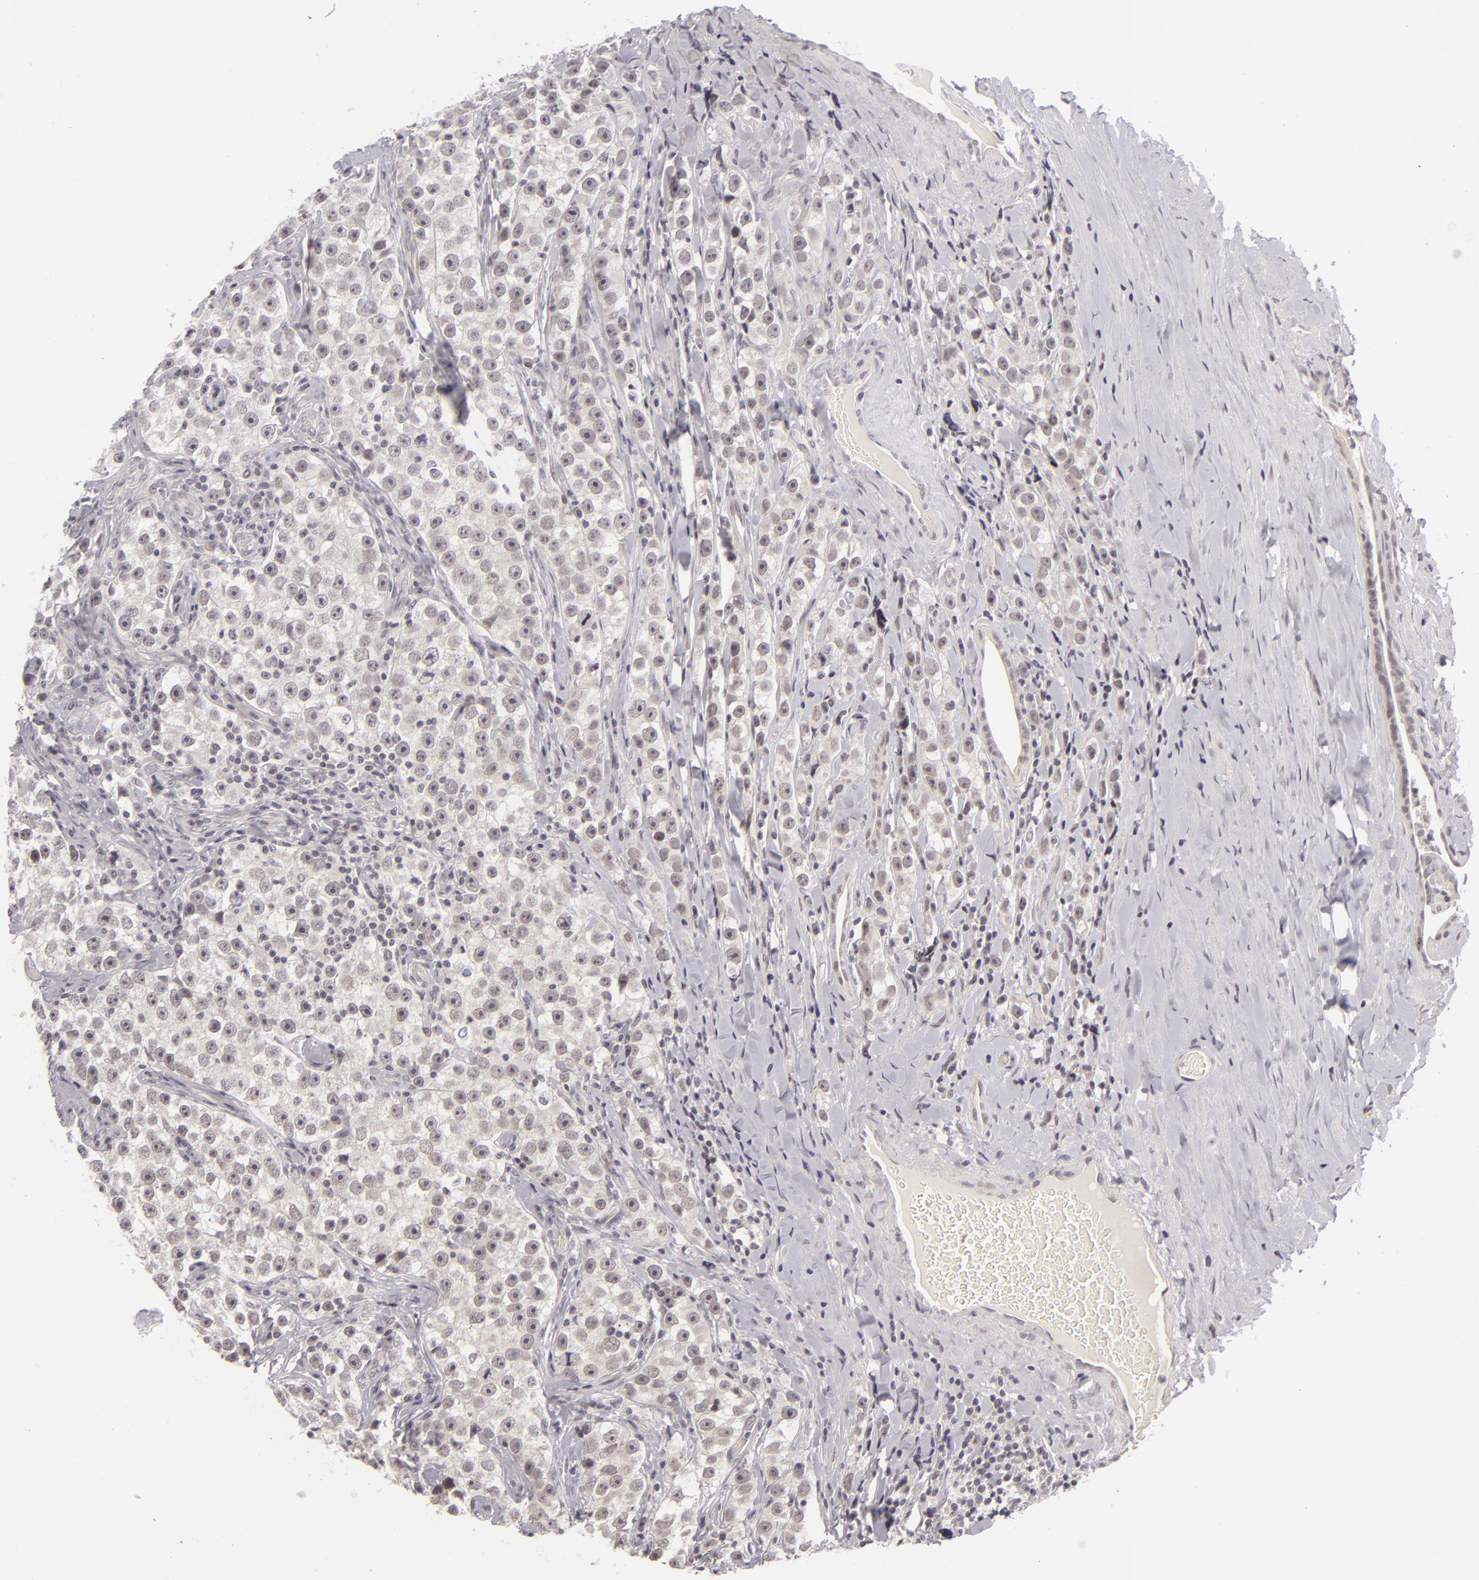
{"staining": {"intensity": "negative", "quantity": "none", "location": "none"}, "tissue": "testis cancer", "cell_type": "Tumor cells", "image_type": "cancer", "snomed": [{"axis": "morphology", "description": "Seminoma, NOS"}, {"axis": "topography", "description": "Testis"}], "caption": "Human testis cancer stained for a protein using immunohistochemistry reveals no expression in tumor cells.", "gene": "DLG3", "patient": {"sex": "male", "age": 32}}